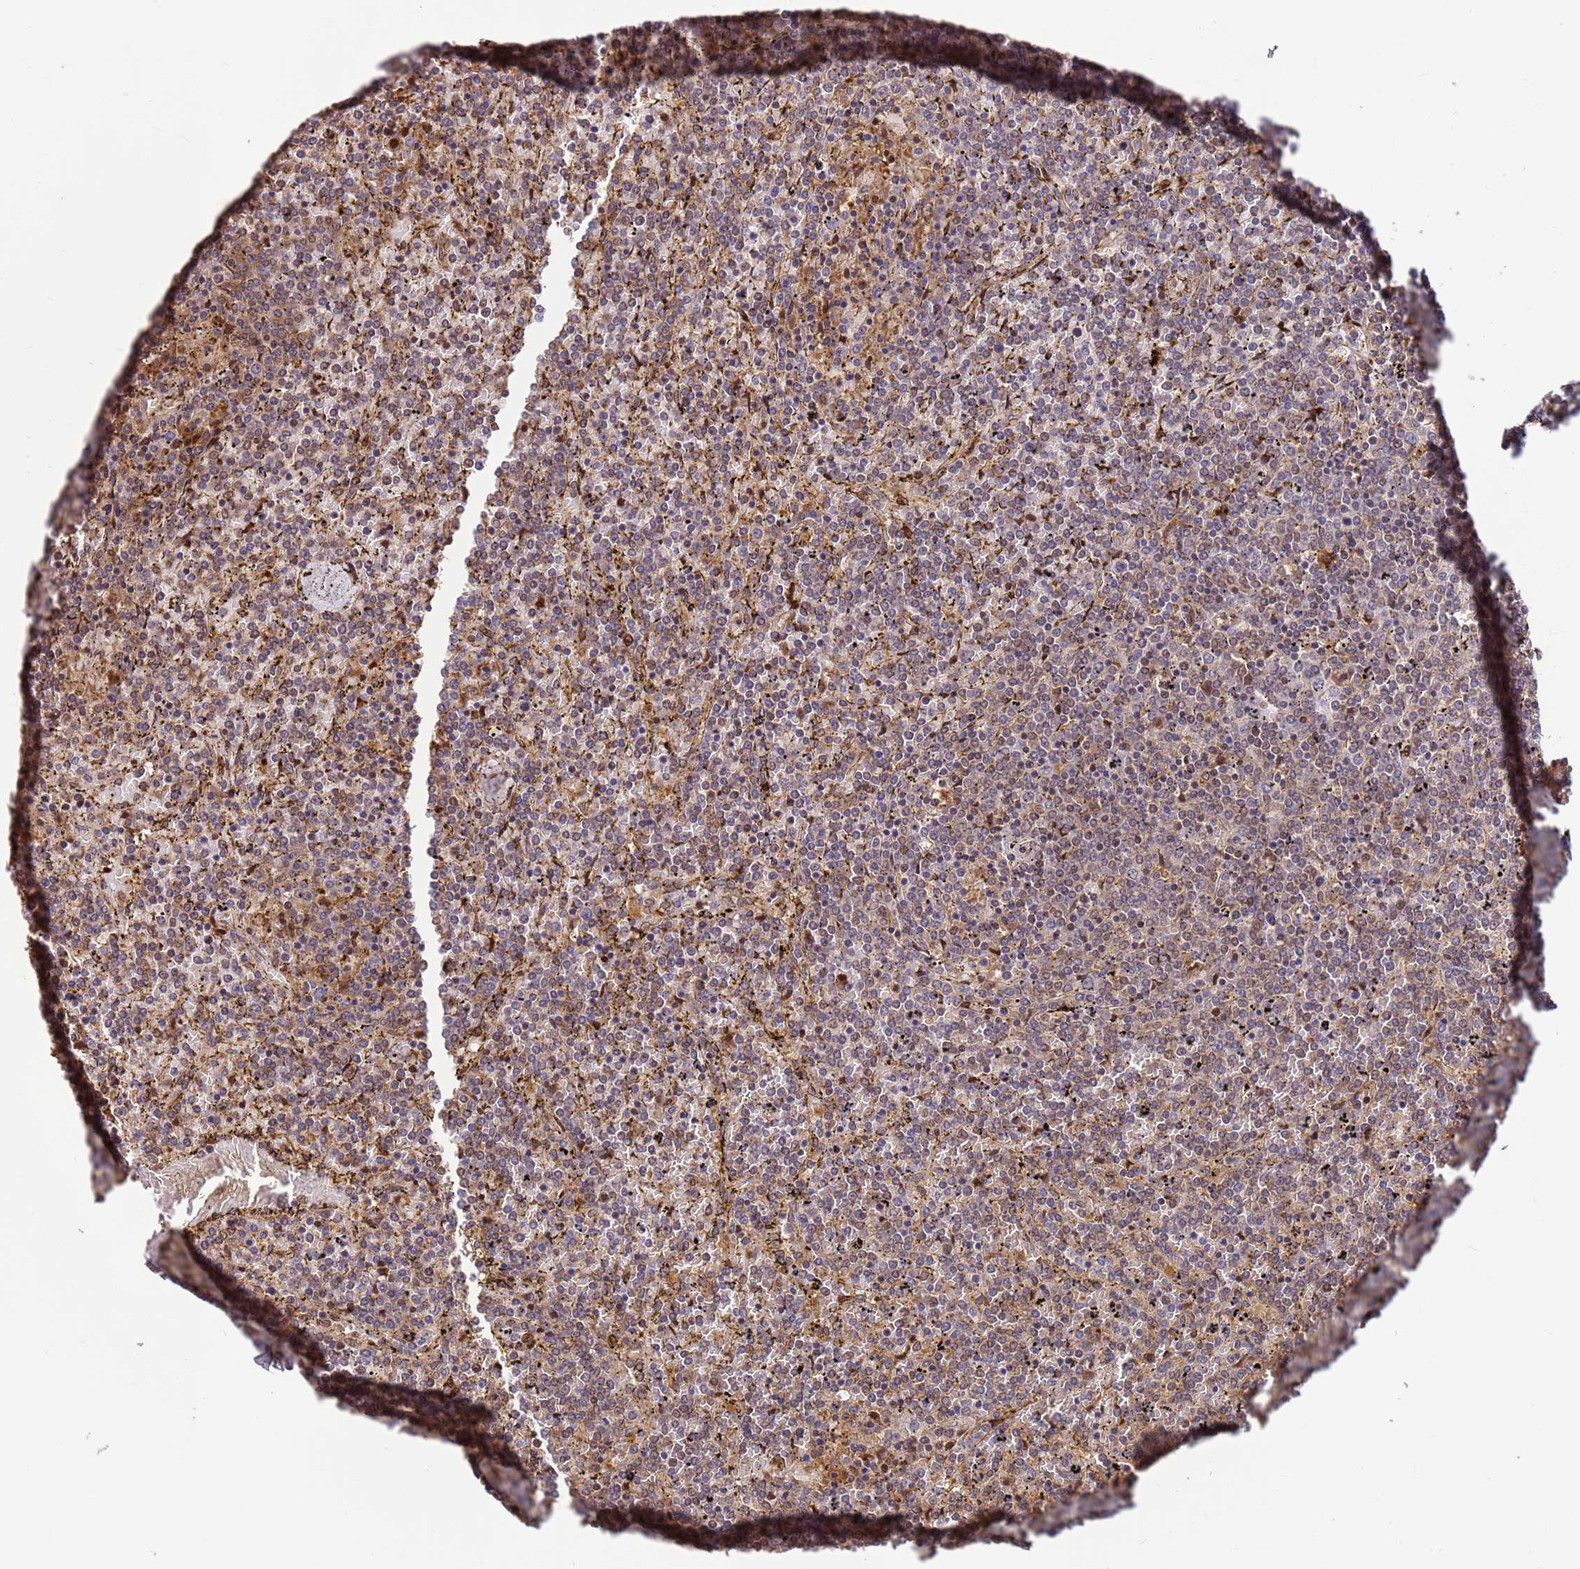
{"staining": {"intensity": "weak", "quantity": "25%-75%", "location": "cytoplasmic/membranous"}, "tissue": "lymphoma", "cell_type": "Tumor cells", "image_type": "cancer", "snomed": [{"axis": "morphology", "description": "Malignant lymphoma, non-Hodgkin's type, Low grade"}, {"axis": "topography", "description": "Spleen"}], "caption": "Tumor cells exhibit weak cytoplasmic/membranous staining in approximately 25%-75% of cells in malignant lymphoma, non-Hodgkin's type (low-grade).", "gene": "DUS4L", "patient": {"sex": "female", "age": 19}}